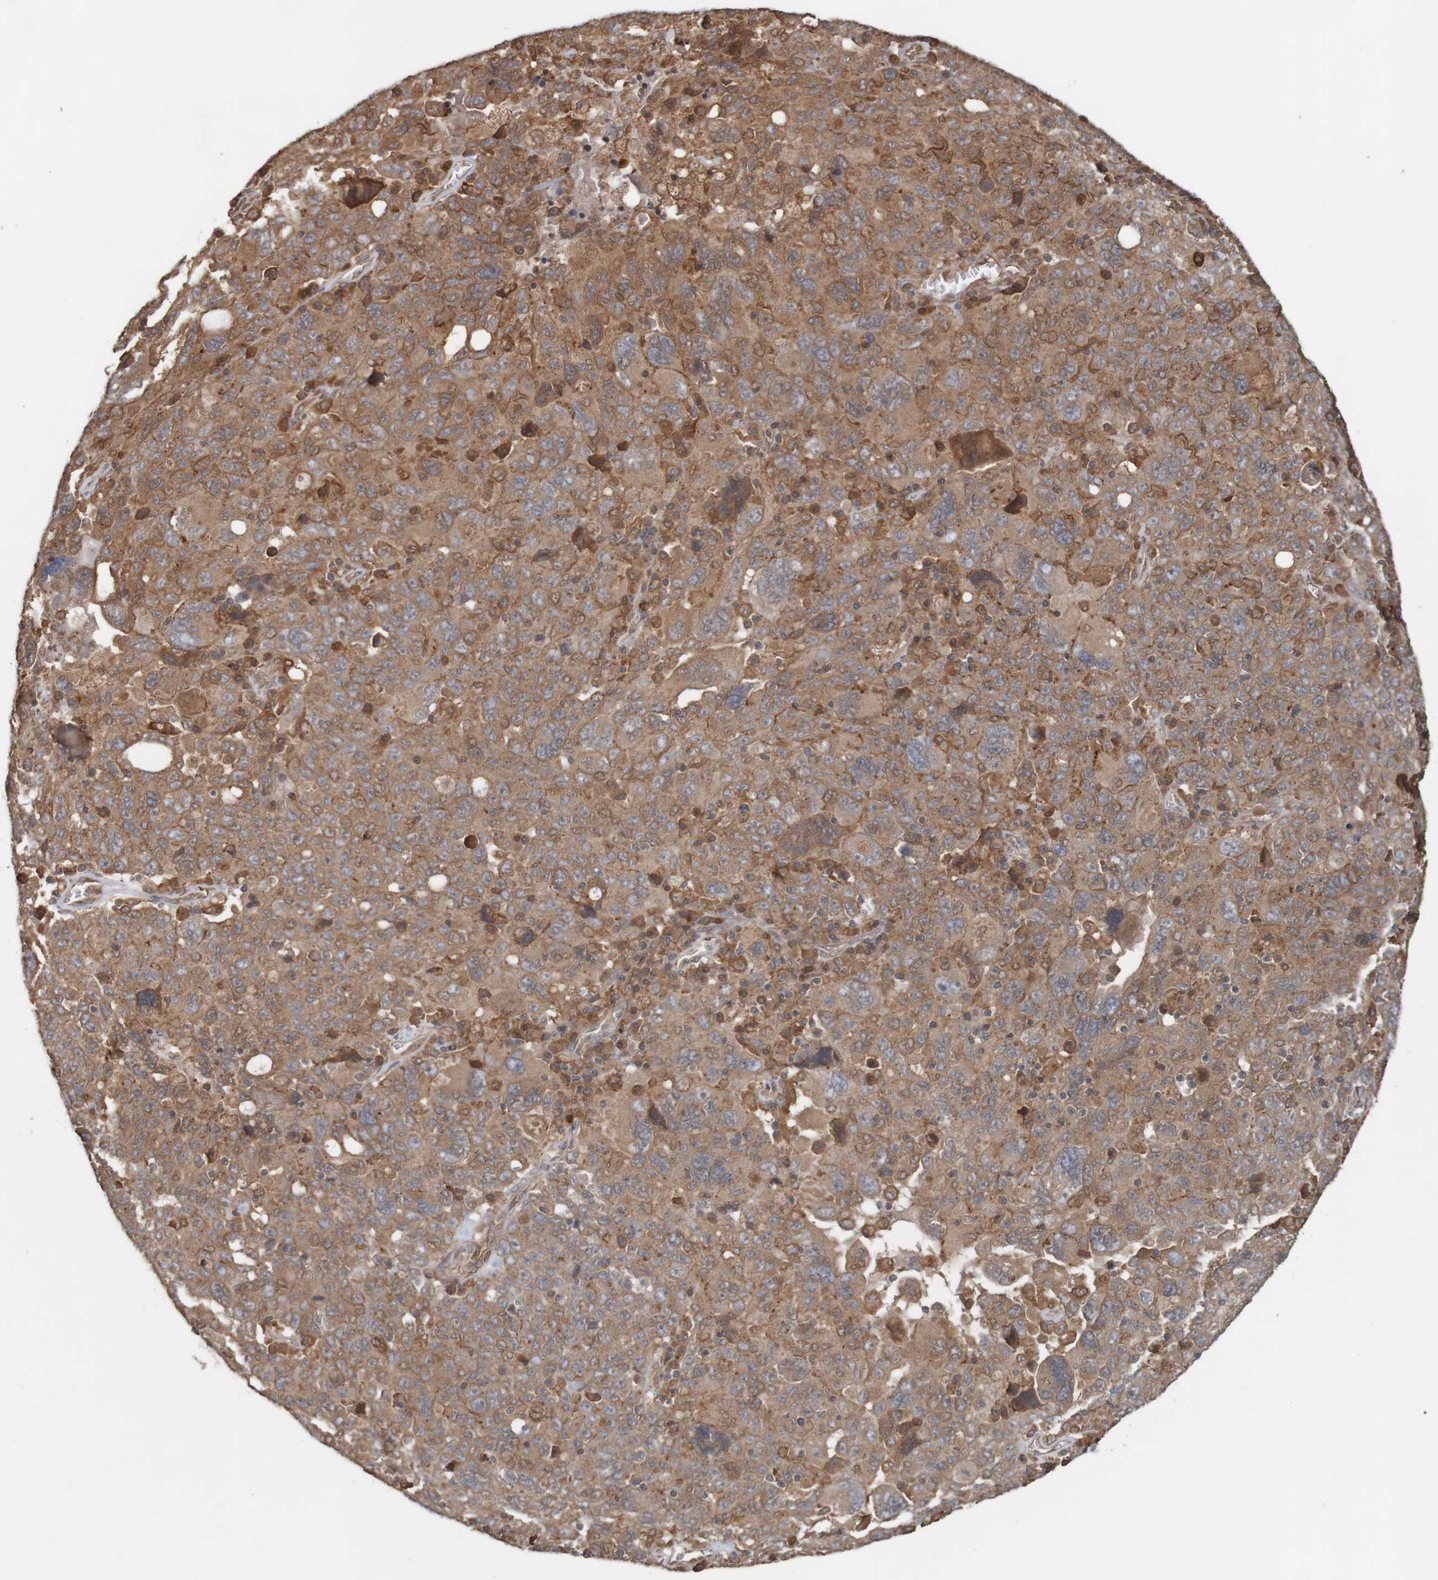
{"staining": {"intensity": "moderate", "quantity": ">75%", "location": "cytoplasmic/membranous"}, "tissue": "ovarian cancer", "cell_type": "Tumor cells", "image_type": "cancer", "snomed": [{"axis": "morphology", "description": "Carcinoma, endometroid"}, {"axis": "topography", "description": "Ovary"}], "caption": "Immunohistochemistry (IHC) (DAB (3,3'-diaminobenzidine)) staining of human endometroid carcinoma (ovarian) shows moderate cytoplasmic/membranous protein staining in about >75% of tumor cells.", "gene": "ARHGEF11", "patient": {"sex": "female", "age": 62}}